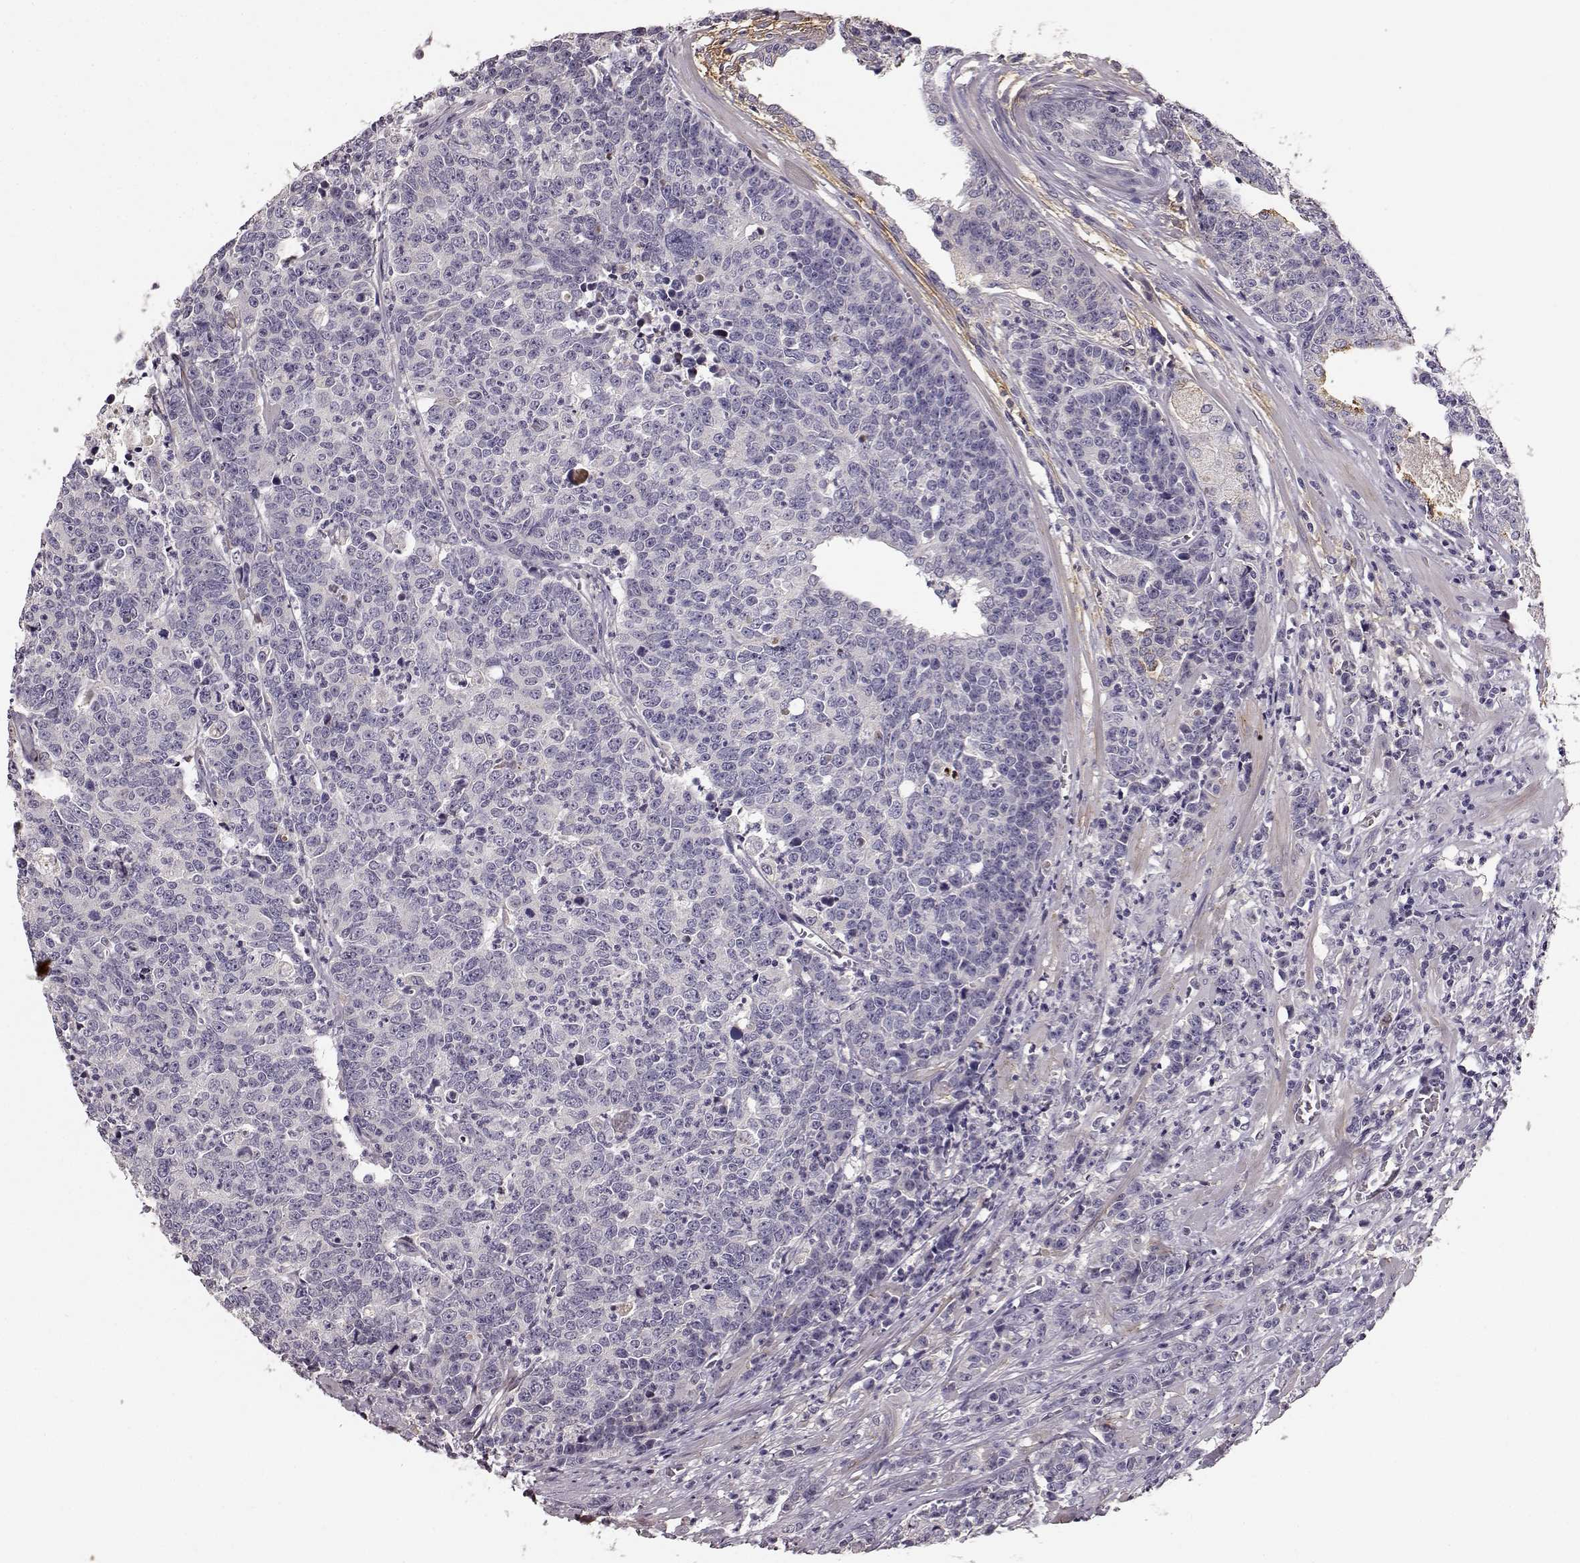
{"staining": {"intensity": "negative", "quantity": "none", "location": "none"}, "tissue": "prostate cancer", "cell_type": "Tumor cells", "image_type": "cancer", "snomed": [{"axis": "morphology", "description": "Adenocarcinoma, NOS"}, {"axis": "topography", "description": "Prostate"}], "caption": "Prostate adenocarcinoma was stained to show a protein in brown. There is no significant positivity in tumor cells. The staining was performed using DAB (3,3'-diaminobenzidine) to visualize the protein expression in brown, while the nuclei were stained in blue with hematoxylin (Magnification: 20x).", "gene": "YJEFN3", "patient": {"sex": "male", "age": 67}}